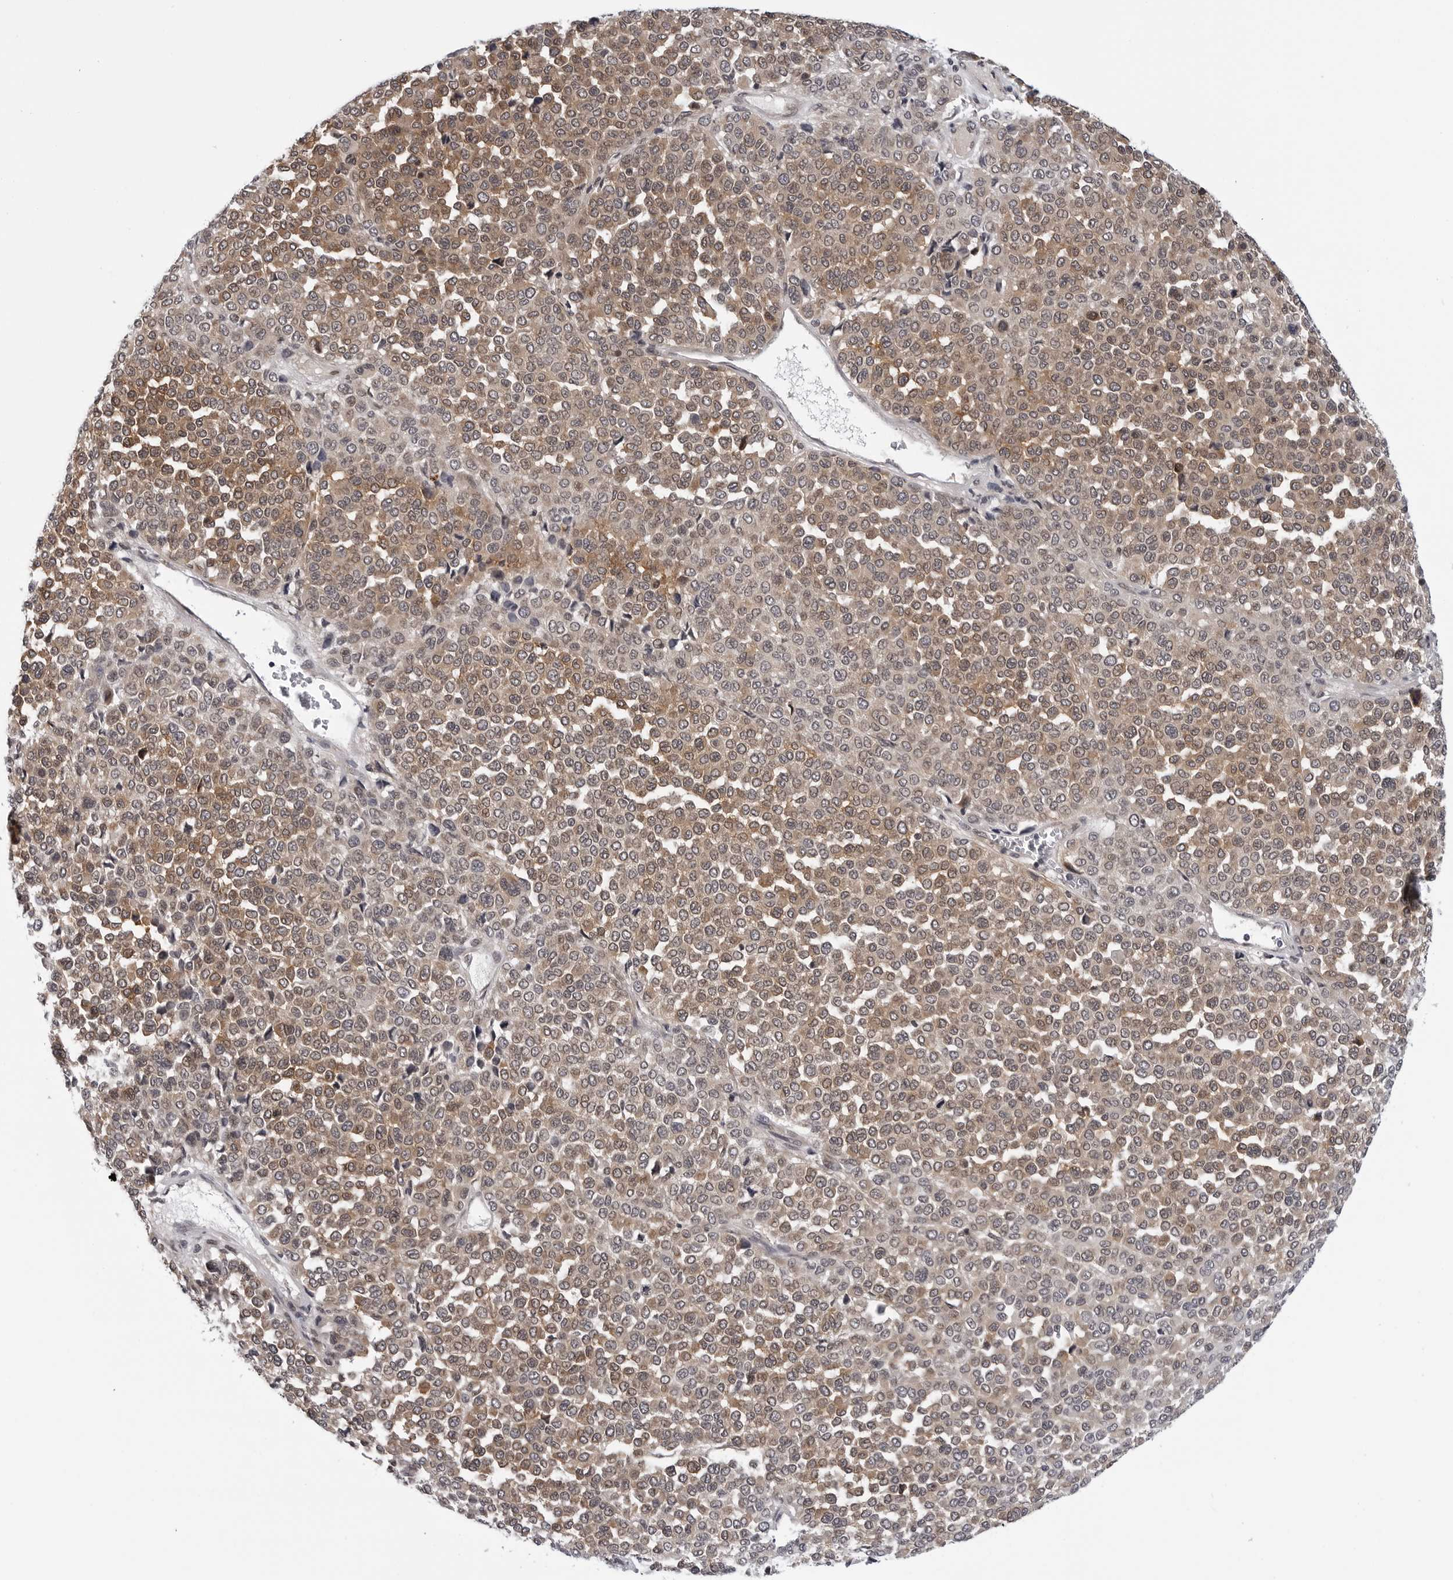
{"staining": {"intensity": "moderate", "quantity": ">75%", "location": "cytoplasmic/membranous"}, "tissue": "melanoma", "cell_type": "Tumor cells", "image_type": "cancer", "snomed": [{"axis": "morphology", "description": "Malignant melanoma, Metastatic site"}, {"axis": "topography", "description": "Pancreas"}], "caption": "Immunohistochemistry of melanoma demonstrates medium levels of moderate cytoplasmic/membranous positivity in approximately >75% of tumor cells.", "gene": "KIAA1614", "patient": {"sex": "female", "age": 30}}